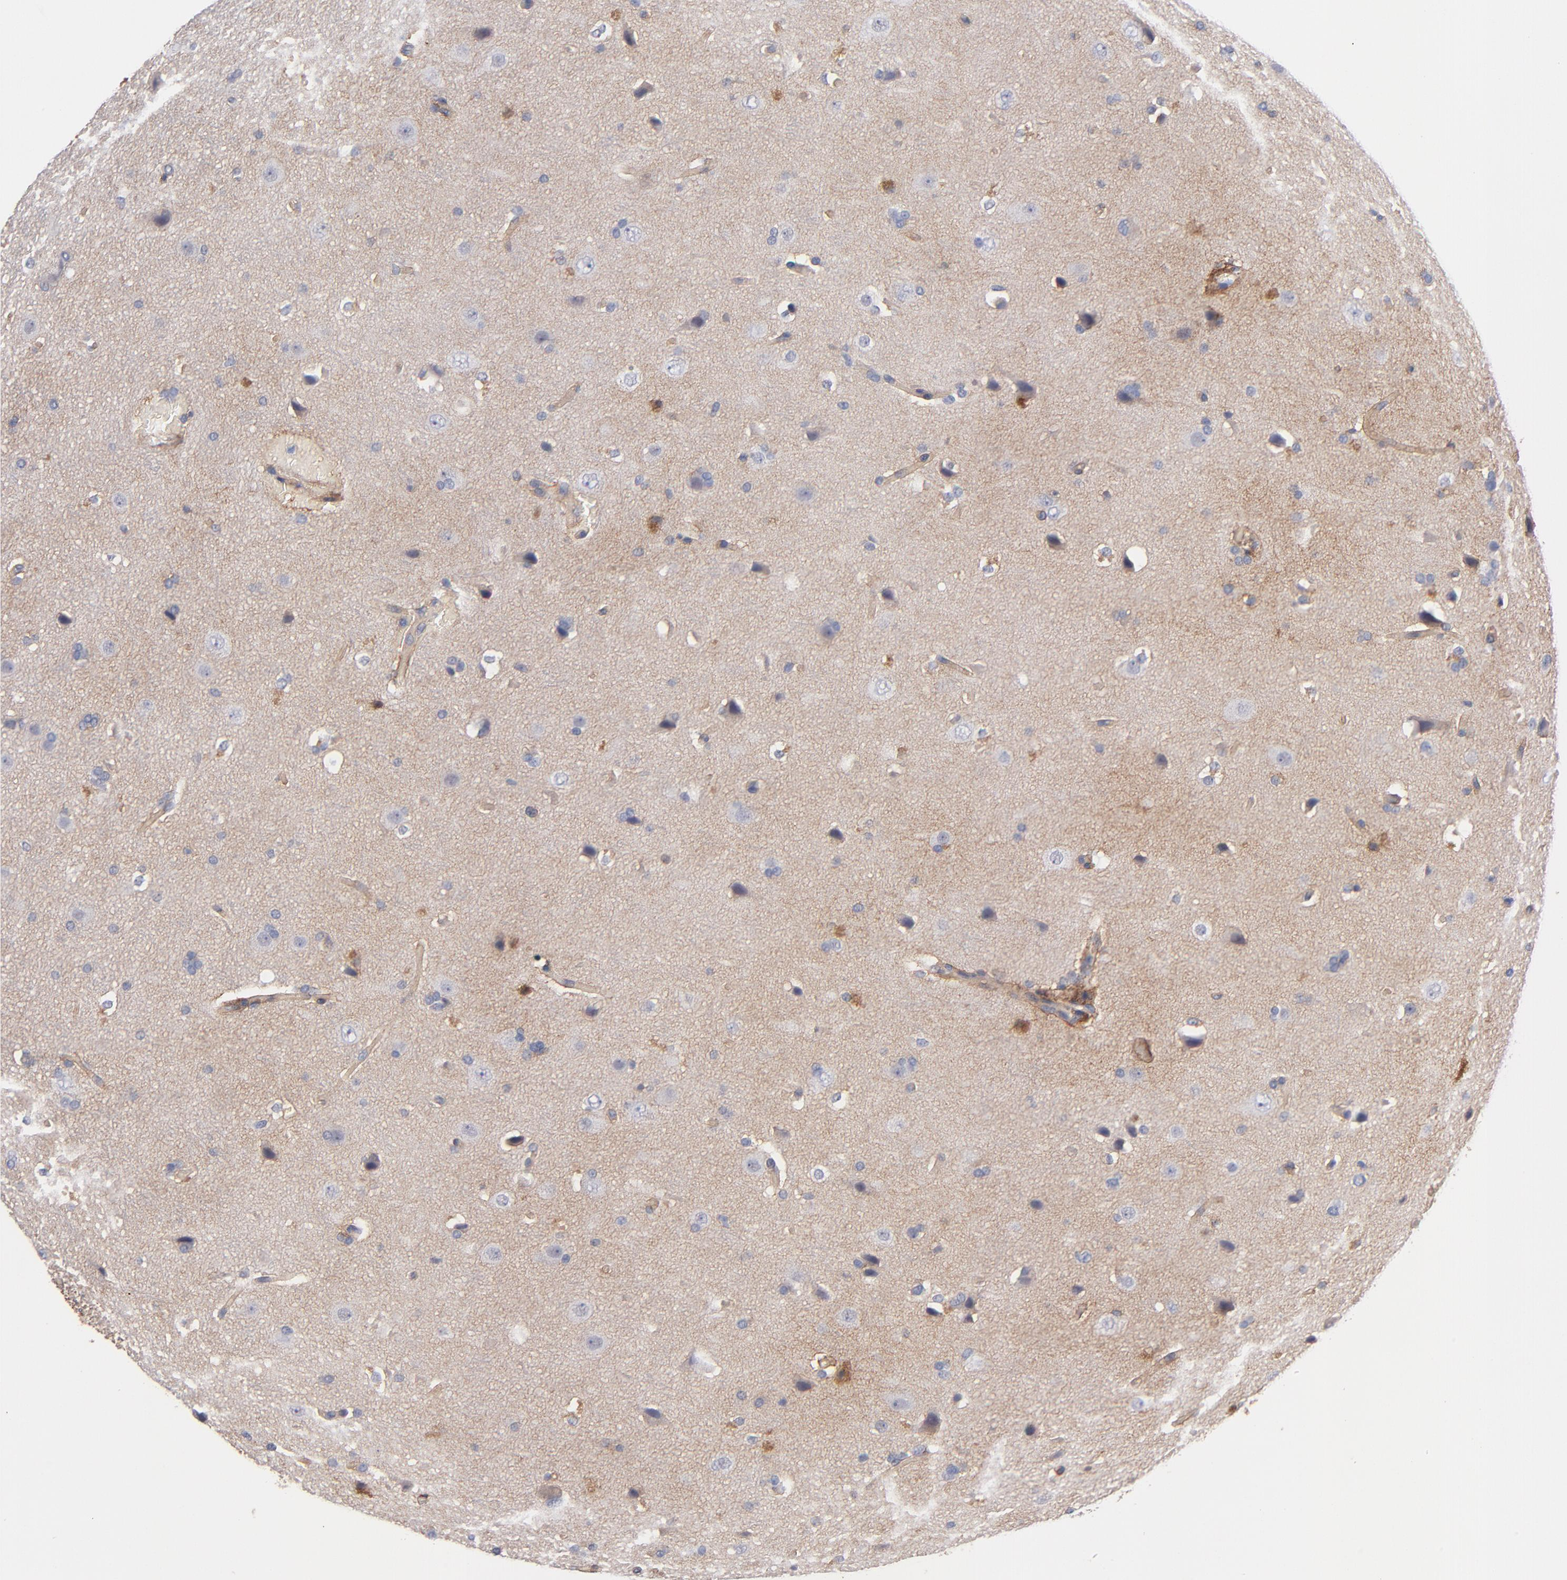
{"staining": {"intensity": "weak", "quantity": ">75%", "location": "cytoplasmic/membranous"}, "tissue": "glioma", "cell_type": "Tumor cells", "image_type": "cancer", "snomed": [{"axis": "morphology", "description": "Glioma, malignant, Low grade"}, {"axis": "topography", "description": "Cerebral cortex"}], "caption": "Immunohistochemistry staining of glioma, which shows low levels of weak cytoplasmic/membranous positivity in approximately >75% of tumor cells indicating weak cytoplasmic/membranous protein expression. The staining was performed using DAB (3,3'-diaminobenzidine) (brown) for protein detection and nuclei were counterstained in hematoxylin (blue).", "gene": "PLSCR4", "patient": {"sex": "female", "age": 47}}